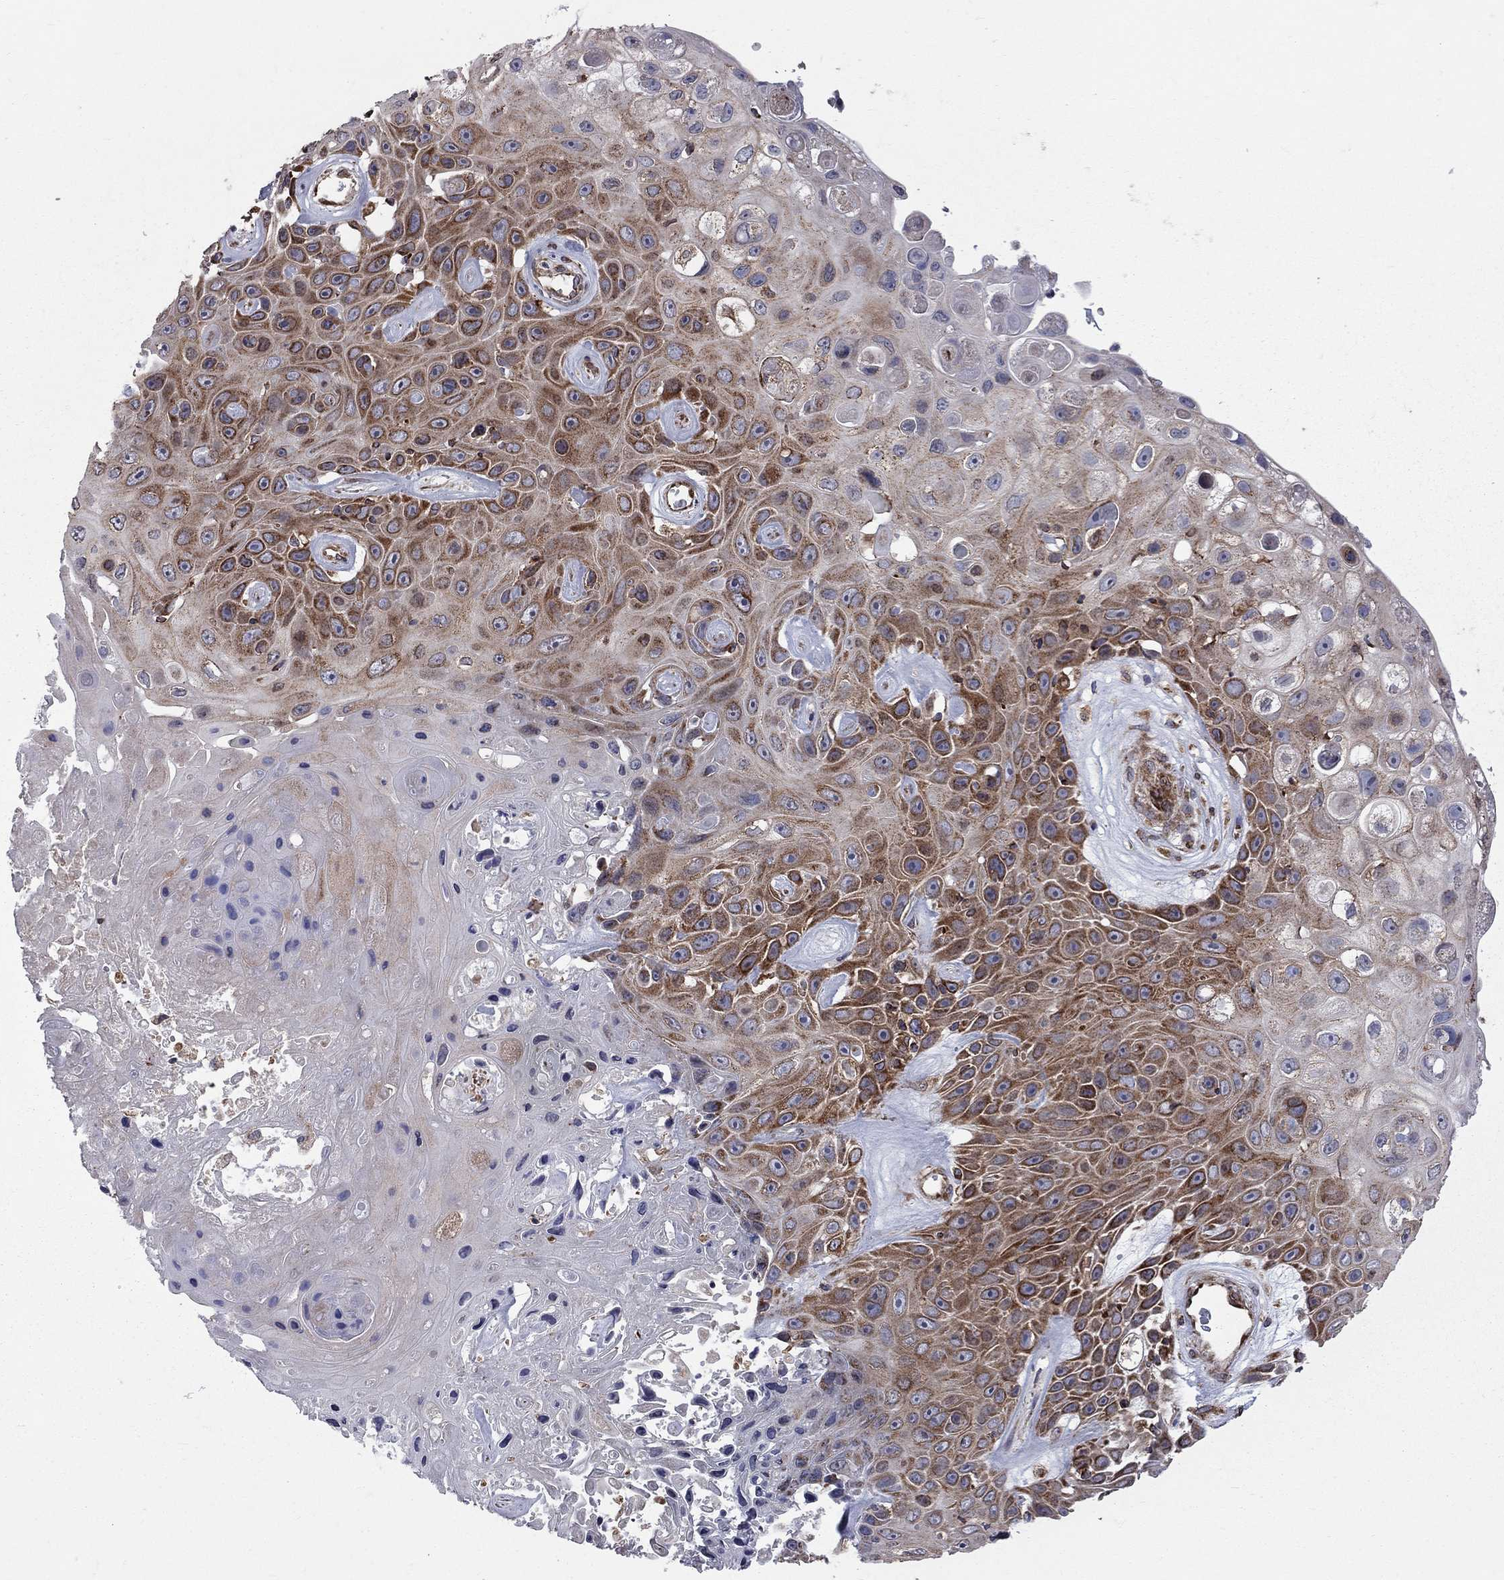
{"staining": {"intensity": "strong", "quantity": "25%-75%", "location": "cytoplasmic/membranous"}, "tissue": "skin cancer", "cell_type": "Tumor cells", "image_type": "cancer", "snomed": [{"axis": "morphology", "description": "Squamous cell carcinoma, NOS"}, {"axis": "topography", "description": "Skin"}], "caption": "About 25%-75% of tumor cells in human skin squamous cell carcinoma exhibit strong cytoplasmic/membranous protein staining as visualized by brown immunohistochemical staining.", "gene": "CLPTM1", "patient": {"sex": "male", "age": 82}}